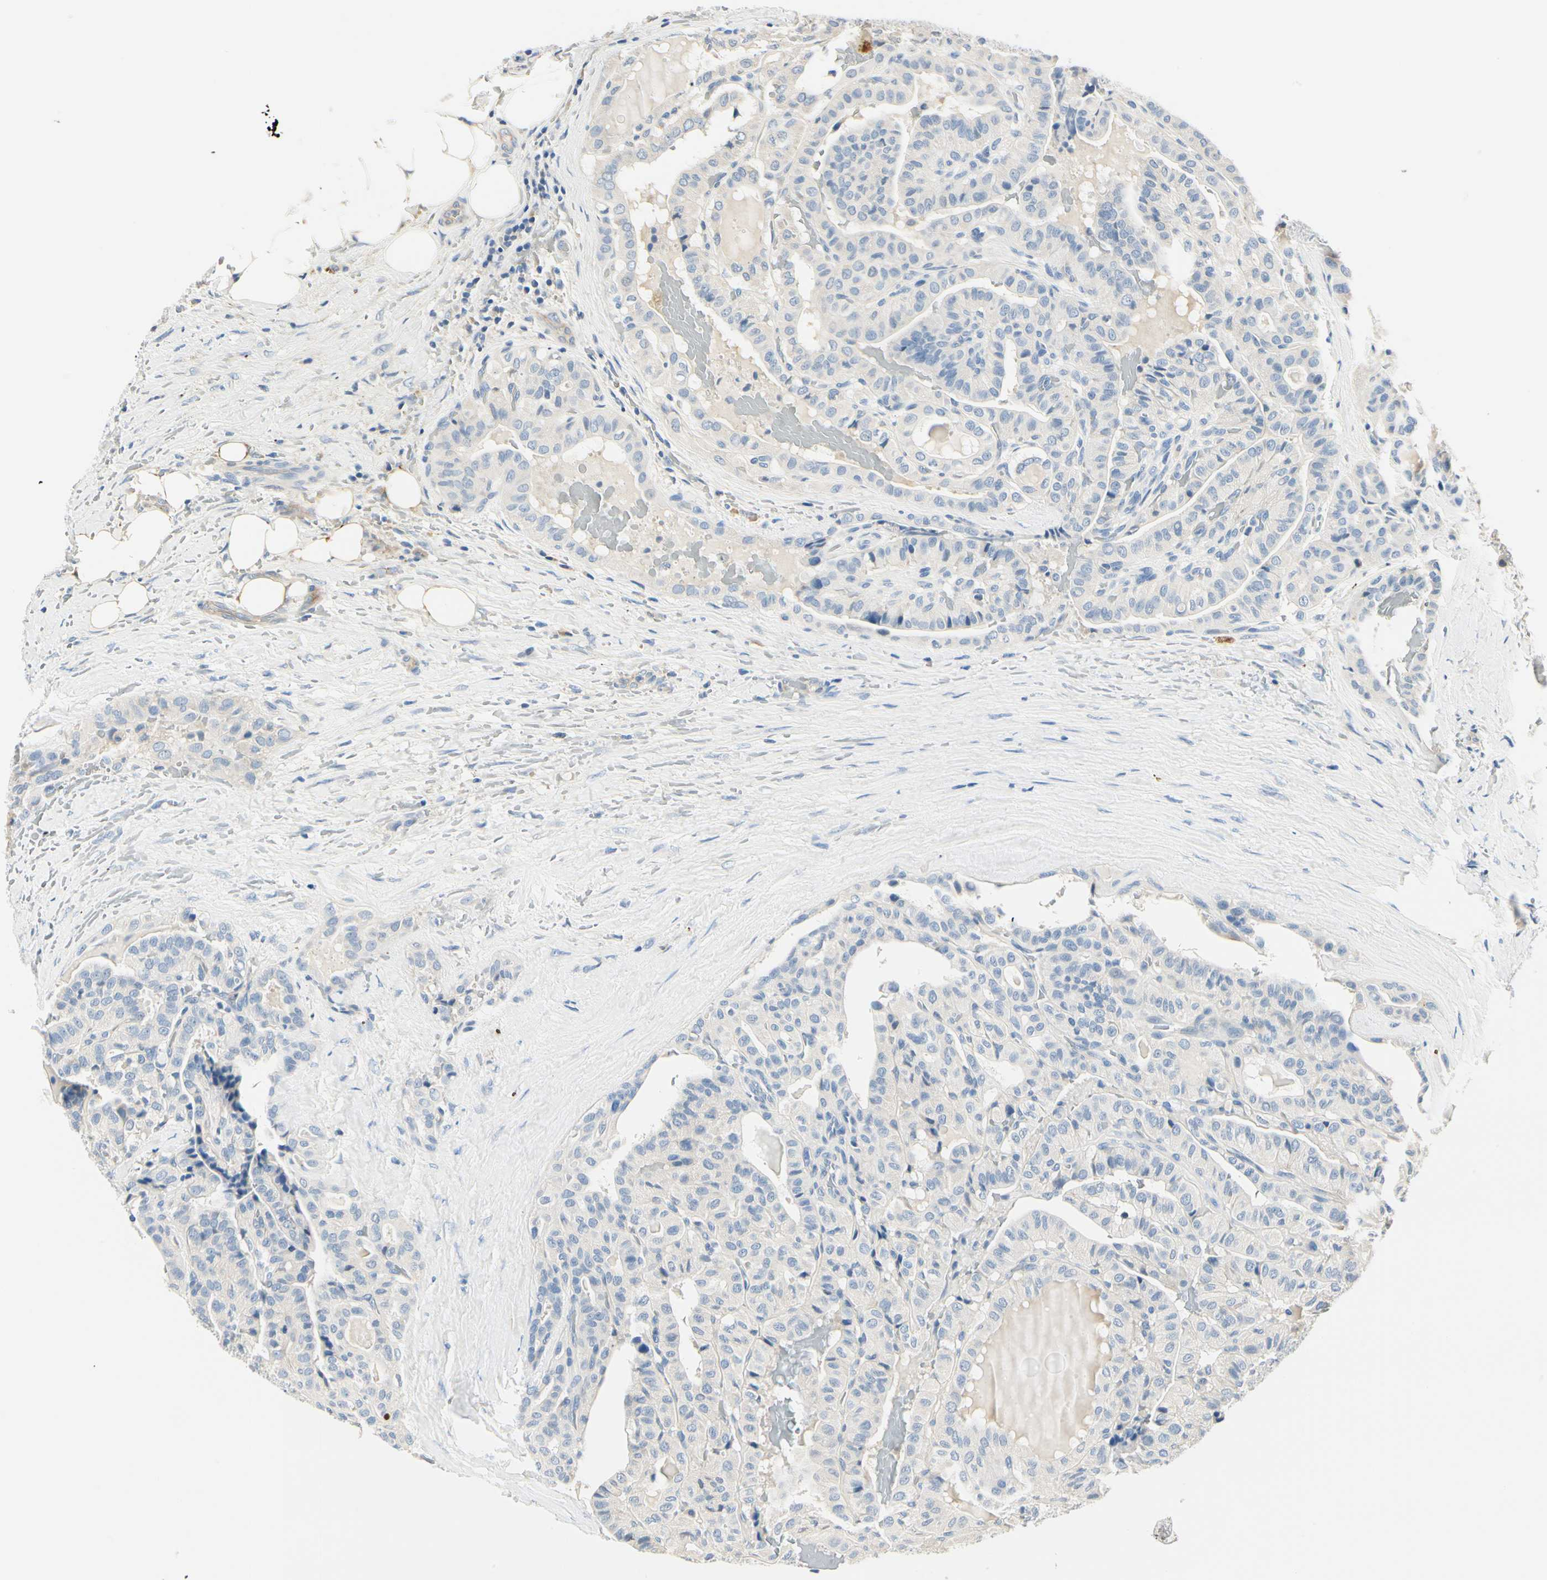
{"staining": {"intensity": "negative", "quantity": "none", "location": "none"}, "tissue": "thyroid cancer", "cell_type": "Tumor cells", "image_type": "cancer", "snomed": [{"axis": "morphology", "description": "Papillary adenocarcinoma, NOS"}, {"axis": "topography", "description": "Thyroid gland"}], "caption": "This is an immunohistochemistry (IHC) image of thyroid papillary adenocarcinoma. There is no positivity in tumor cells.", "gene": "TGFBR3", "patient": {"sex": "male", "age": 77}}